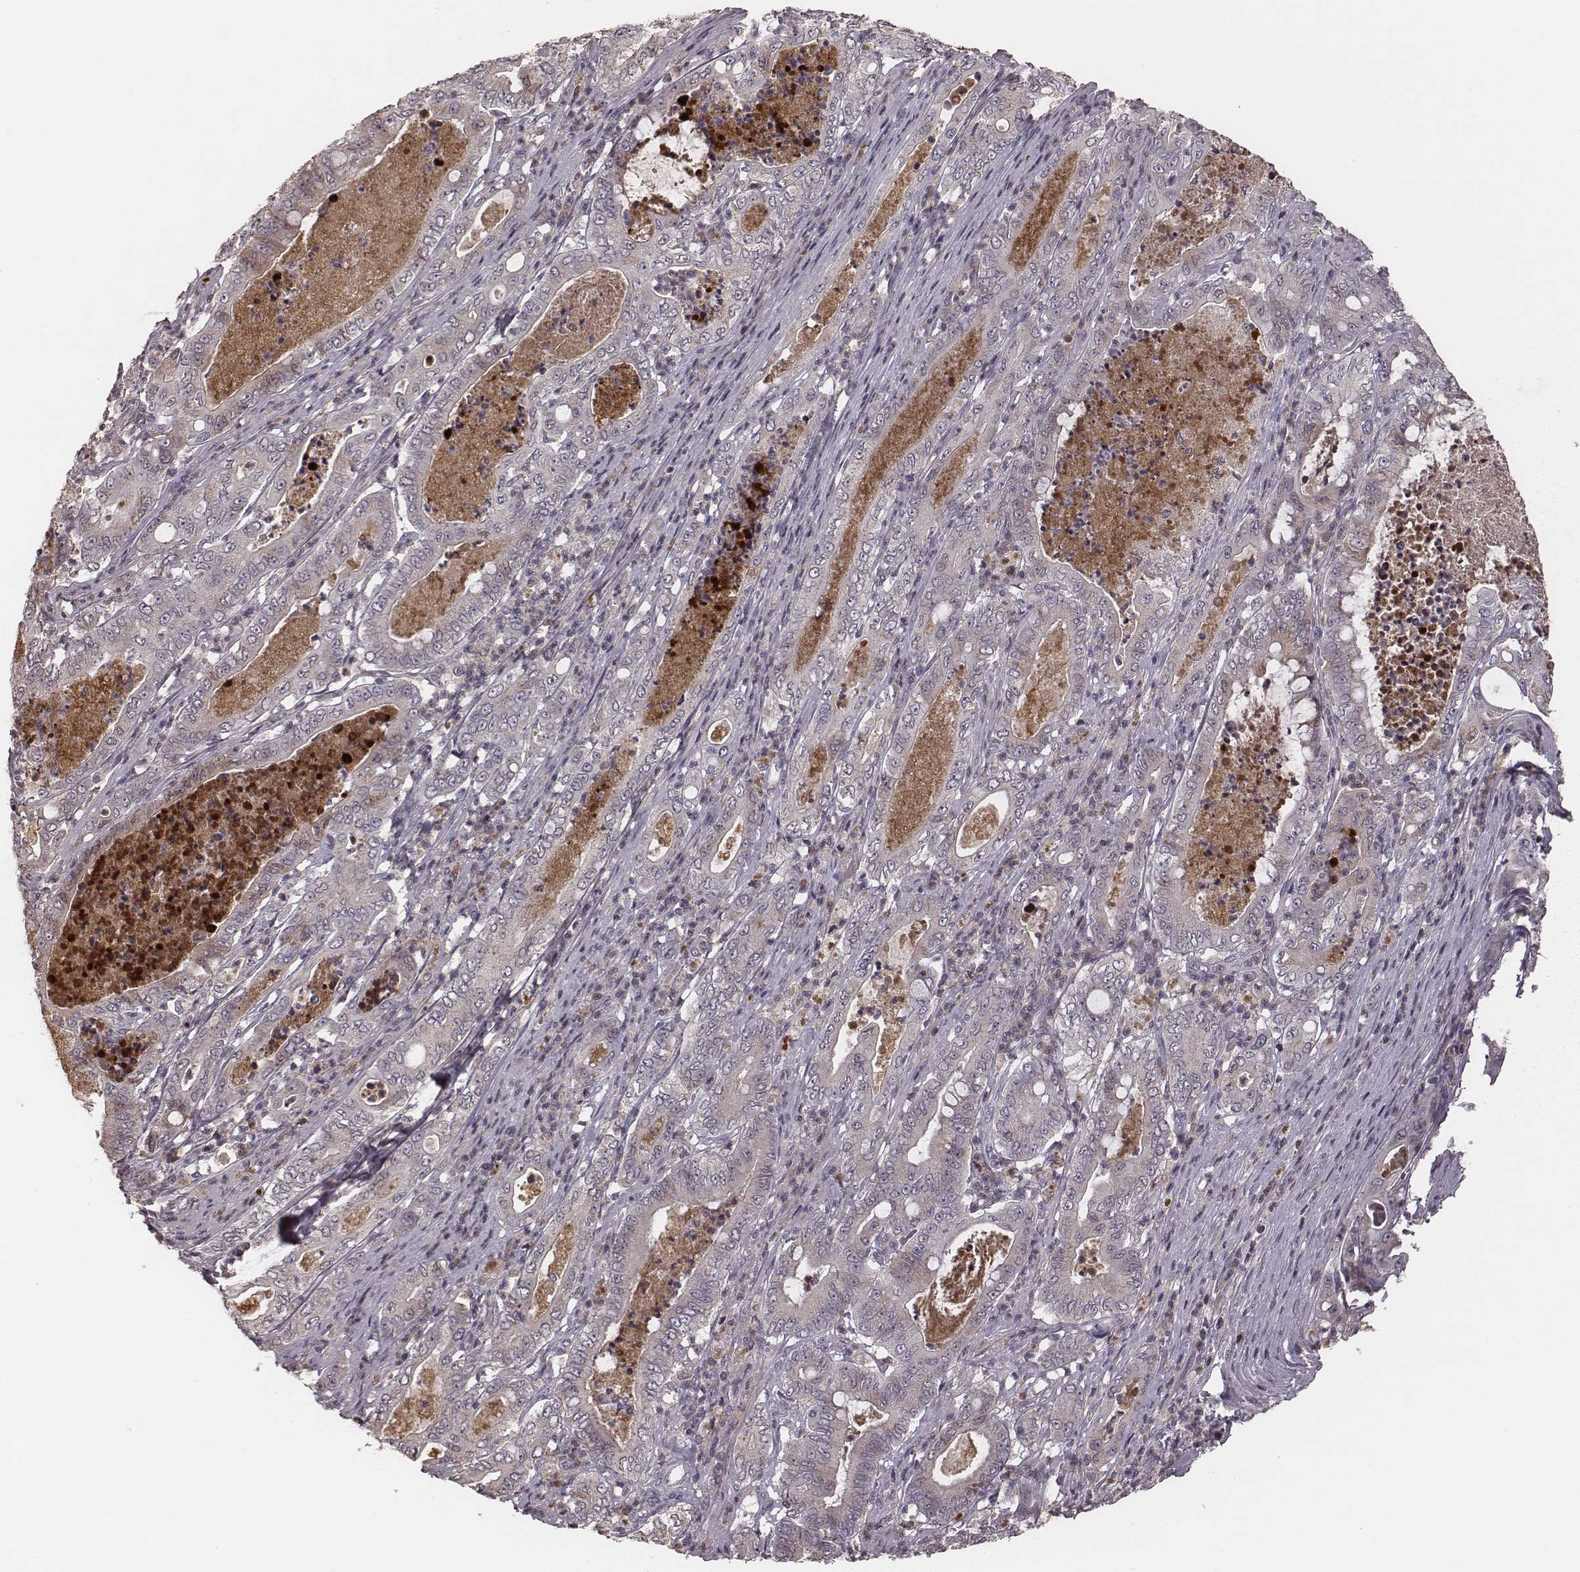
{"staining": {"intensity": "weak", "quantity": "<25%", "location": "cytoplasmic/membranous"}, "tissue": "pancreatic cancer", "cell_type": "Tumor cells", "image_type": "cancer", "snomed": [{"axis": "morphology", "description": "Adenocarcinoma, NOS"}, {"axis": "topography", "description": "Pancreas"}], "caption": "DAB immunohistochemical staining of pancreatic adenocarcinoma displays no significant expression in tumor cells.", "gene": "P2RX5", "patient": {"sex": "male", "age": 71}}